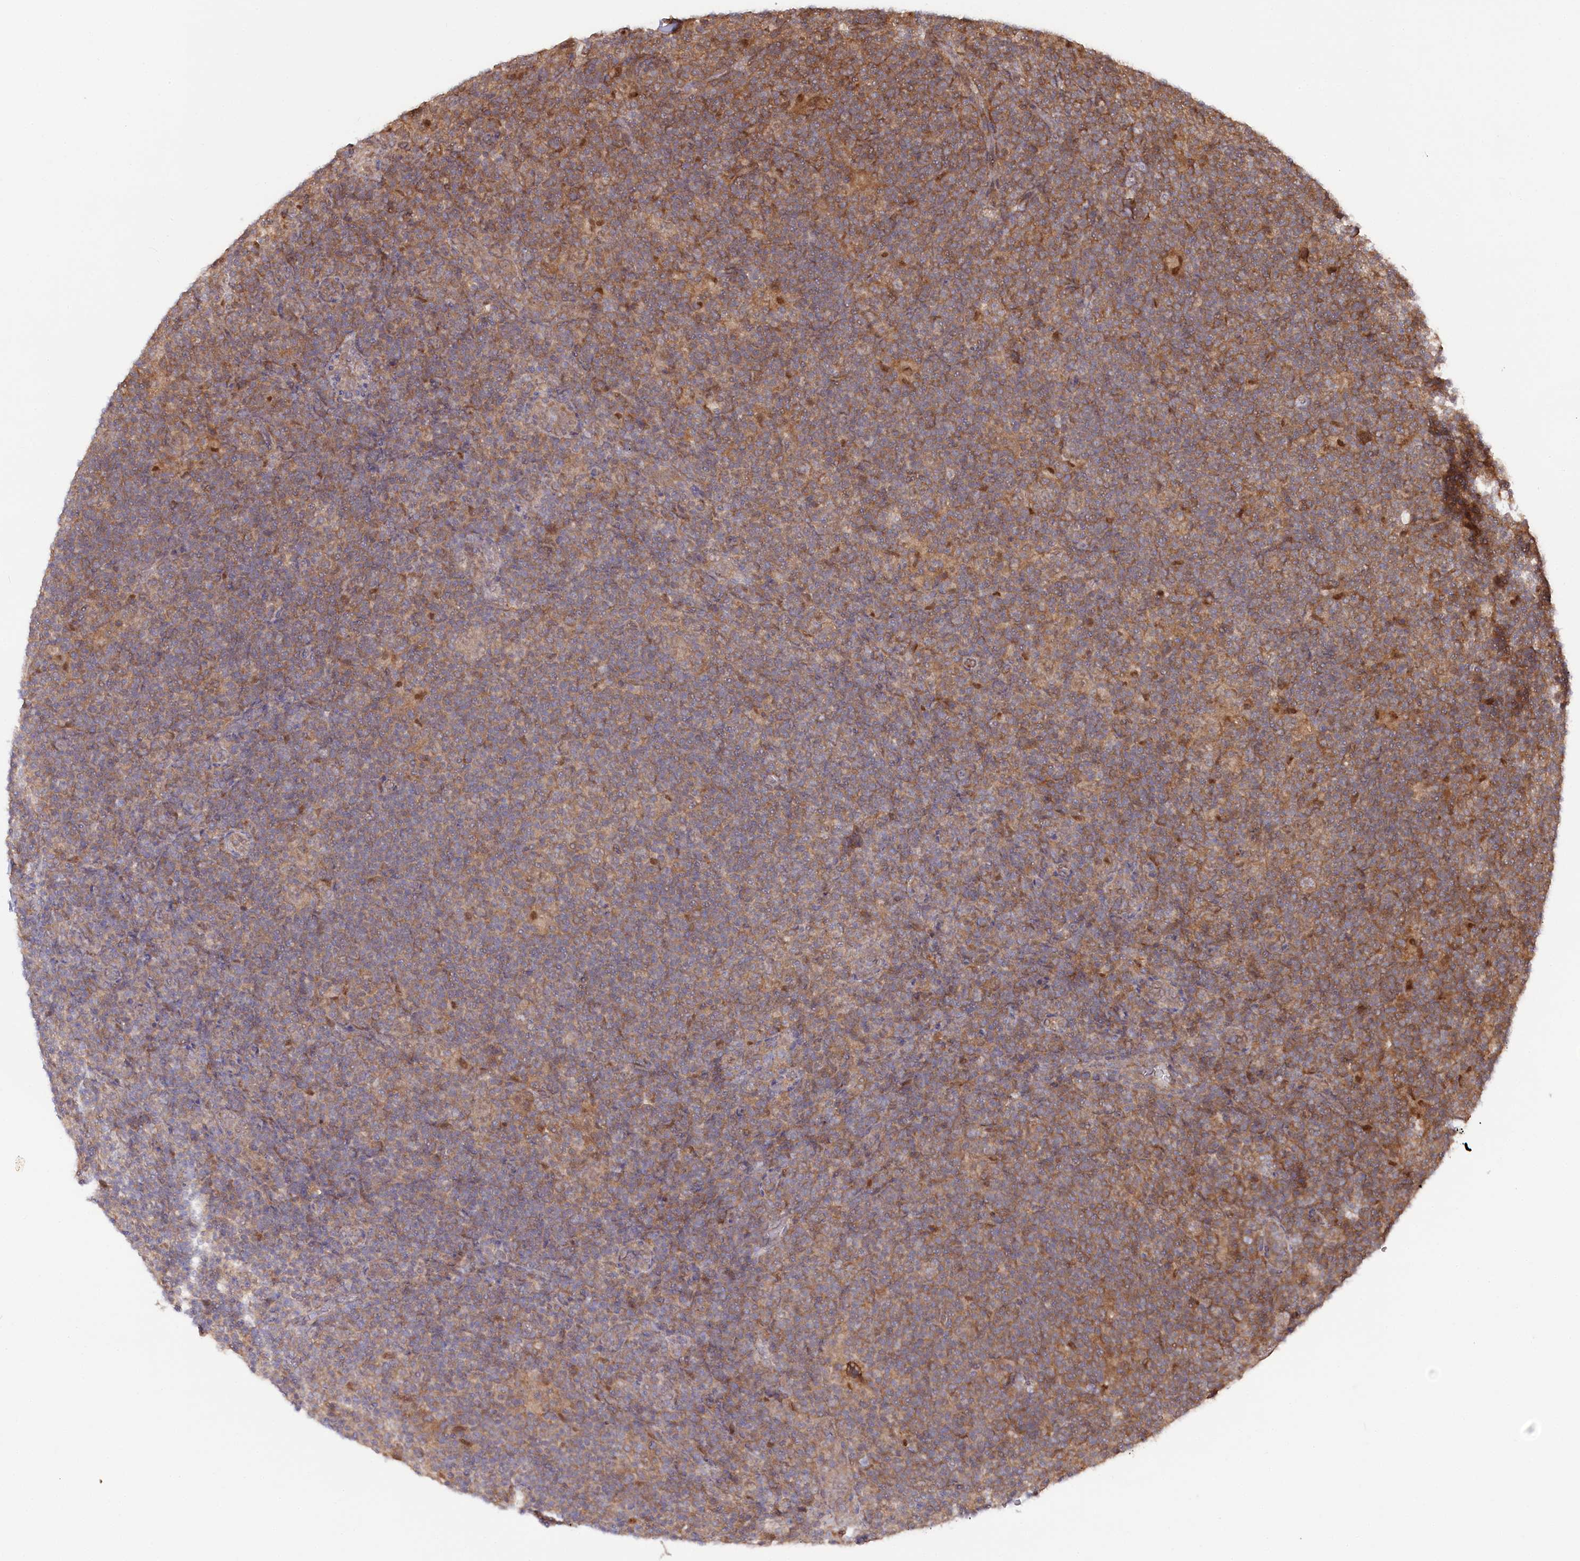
{"staining": {"intensity": "moderate", "quantity": "25%-75%", "location": "cytoplasmic/membranous"}, "tissue": "lymphoma", "cell_type": "Tumor cells", "image_type": "cancer", "snomed": [{"axis": "morphology", "description": "Hodgkin's disease, NOS"}, {"axis": "topography", "description": "Lymph node"}], "caption": "Human lymphoma stained for a protein (brown) shows moderate cytoplasmic/membranous positive positivity in about 25%-75% of tumor cells.", "gene": "PSMA1", "patient": {"sex": "female", "age": 57}}